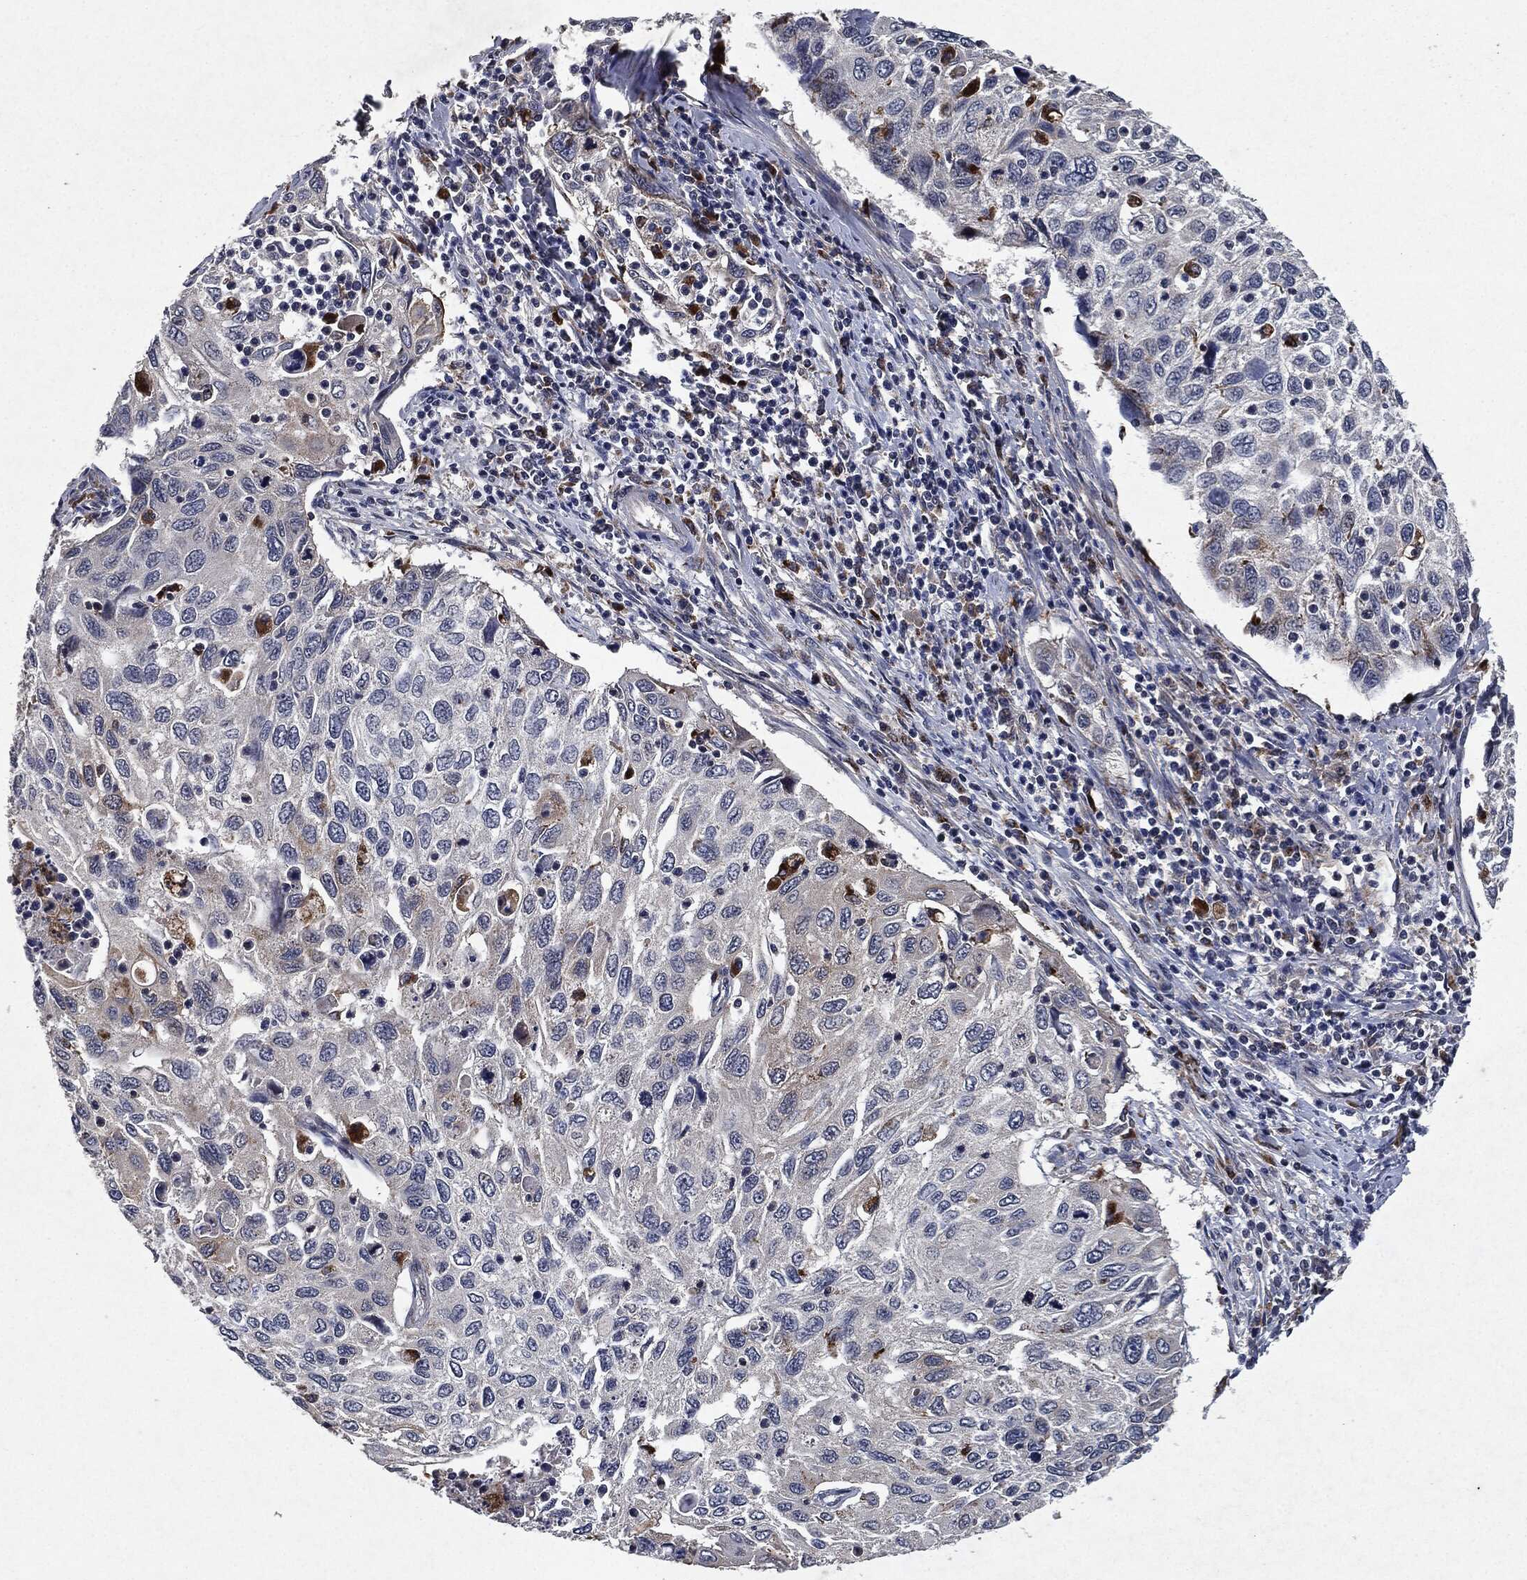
{"staining": {"intensity": "negative", "quantity": "none", "location": "none"}, "tissue": "cervical cancer", "cell_type": "Tumor cells", "image_type": "cancer", "snomed": [{"axis": "morphology", "description": "Squamous cell carcinoma, NOS"}, {"axis": "topography", "description": "Cervix"}], "caption": "IHC photomicrograph of human cervical cancer (squamous cell carcinoma) stained for a protein (brown), which exhibits no positivity in tumor cells. Brightfield microscopy of IHC stained with DAB (3,3'-diaminobenzidine) (brown) and hematoxylin (blue), captured at high magnification.", "gene": "SLC31A2", "patient": {"sex": "female", "age": 70}}